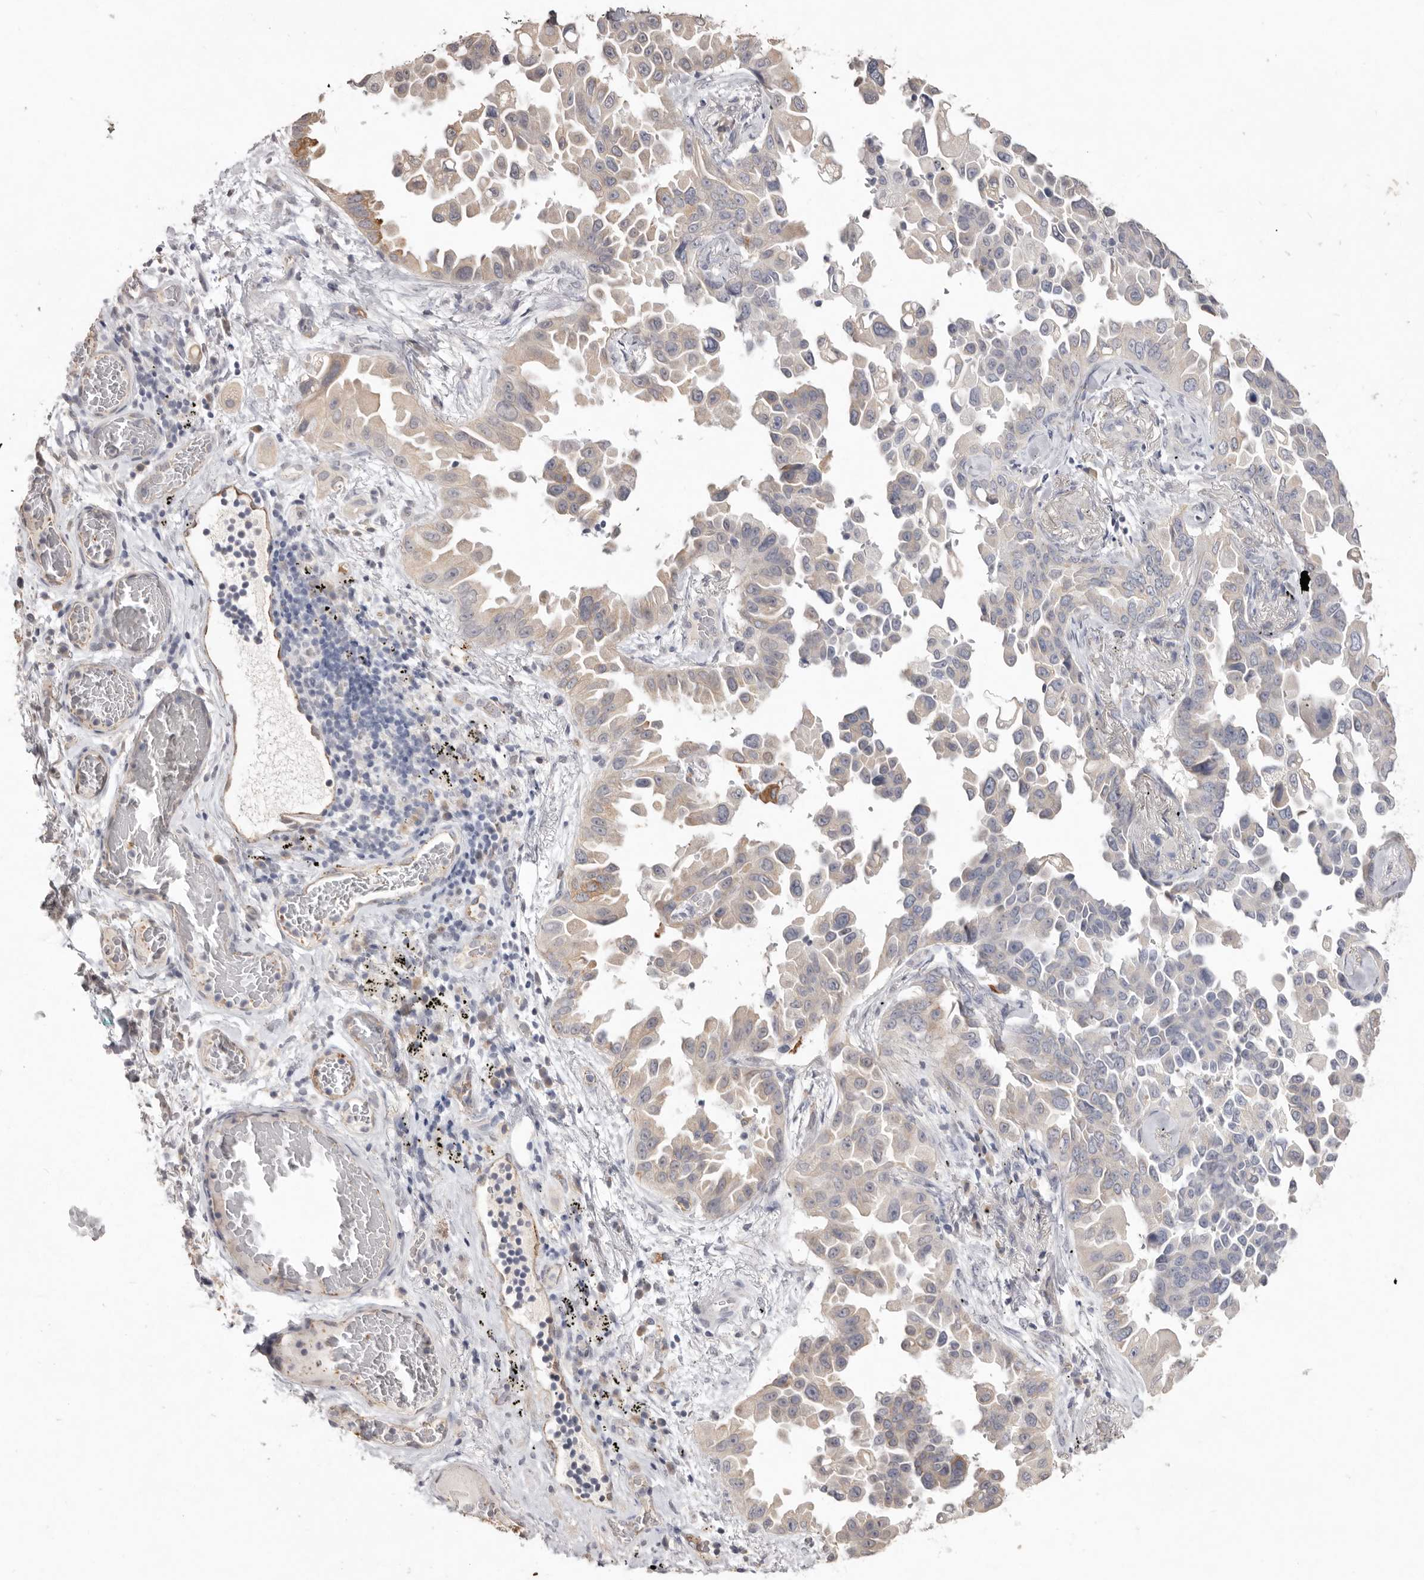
{"staining": {"intensity": "weak", "quantity": "<25%", "location": "cytoplasmic/membranous"}, "tissue": "lung cancer", "cell_type": "Tumor cells", "image_type": "cancer", "snomed": [{"axis": "morphology", "description": "Adenocarcinoma, NOS"}, {"axis": "topography", "description": "Lung"}], "caption": "This is a image of immunohistochemistry staining of lung cancer (adenocarcinoma), which shows no staining in tumor cells.", "gene": "ZYG11B", "patient": {"sex": "female", "age": 67}}